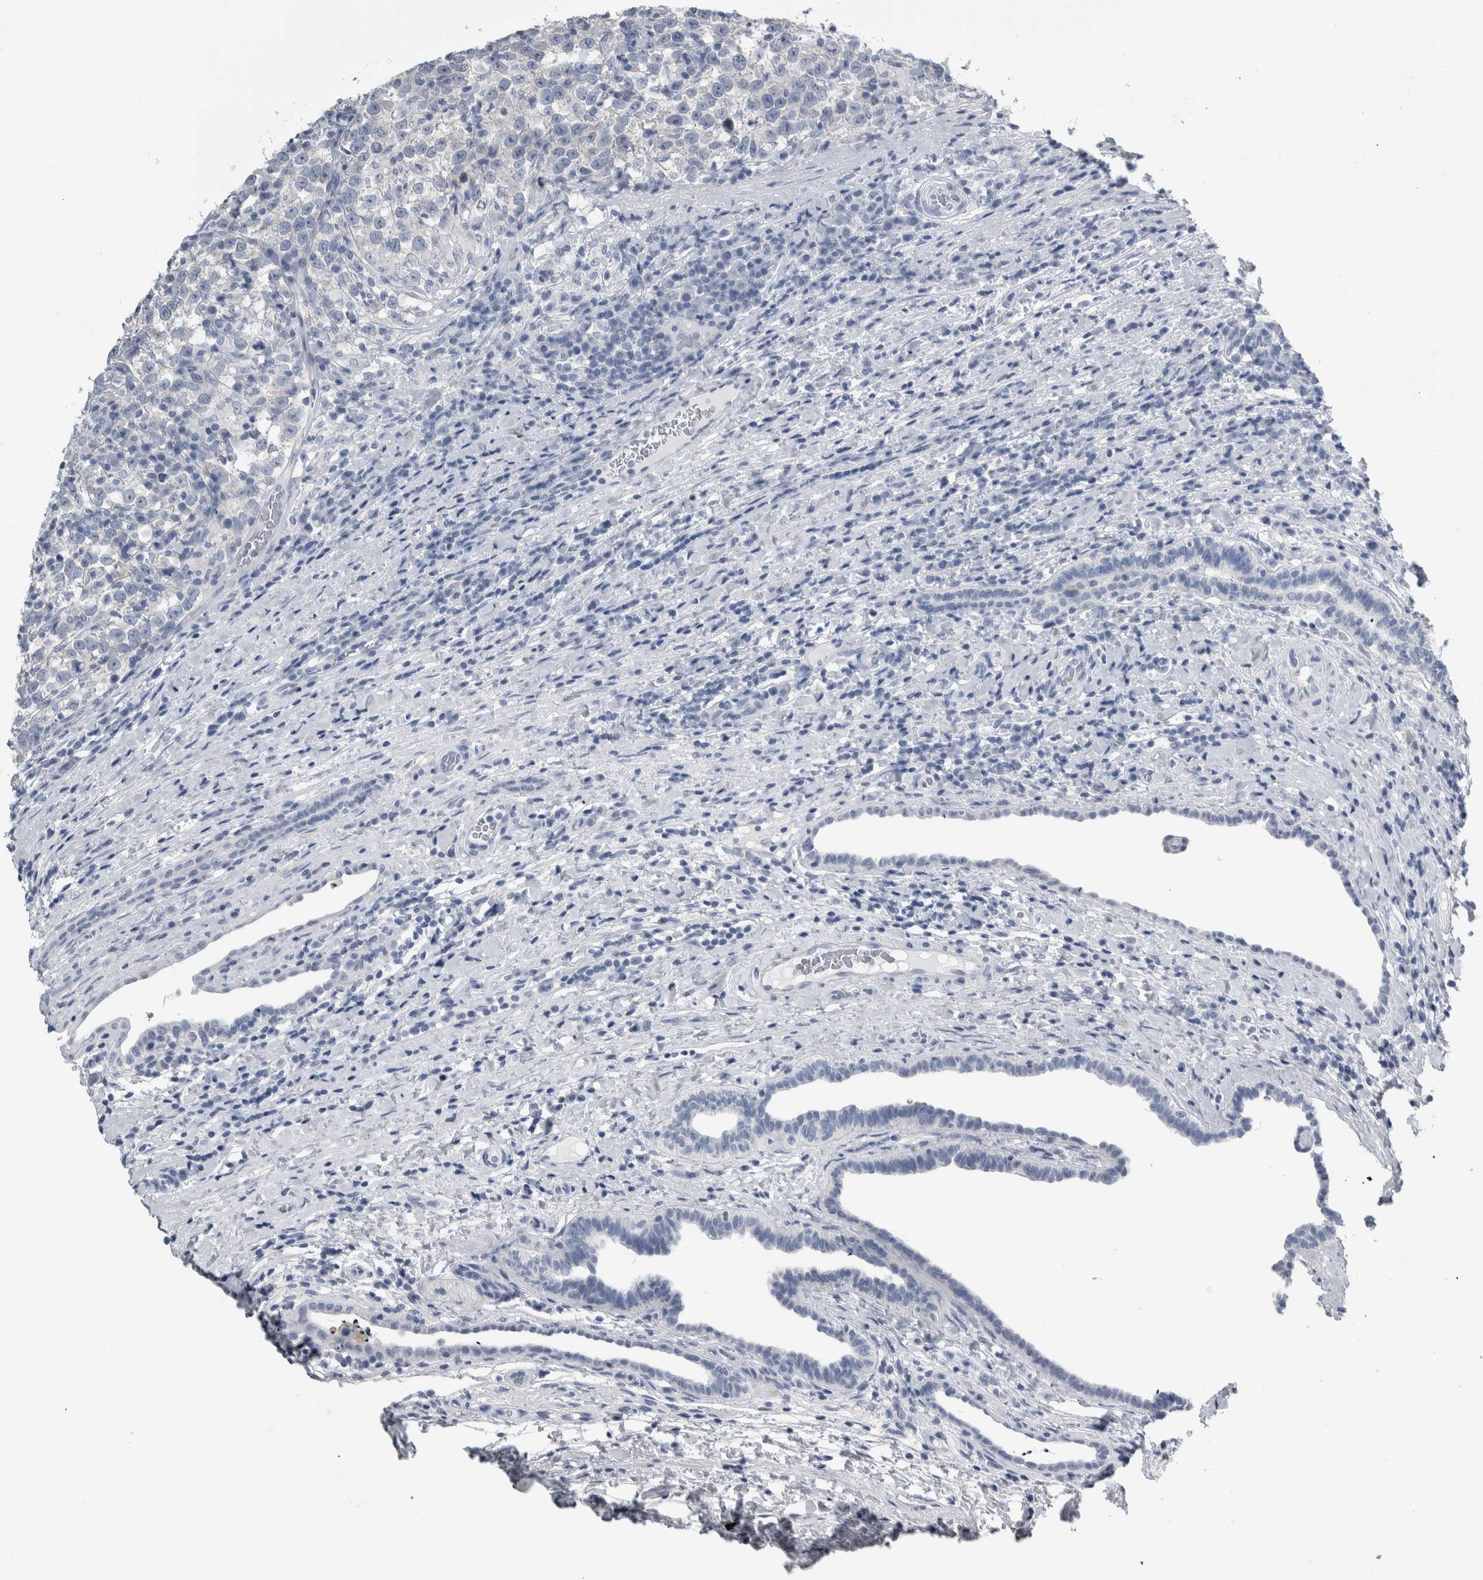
{"staining": {"intensity": "negative", "quantity": "none", "location": "none"}, "tissue": "testis cancer", "cell_type": "Tumor cells", "image_type": "cancer", "snomed": [{"axis": "morphology", "description": "Normal tissue, NOS"}, {"axis": "morphology", "description": "Seminoma, NOS"}, {"axis": "topography", "description": "Testis"}], "caption": "Photomicrograph shows no significant protein staining in tumor cells of testis cancer.", "gene": "CDH17", "patient": {"sex": "male", "age": 43}}